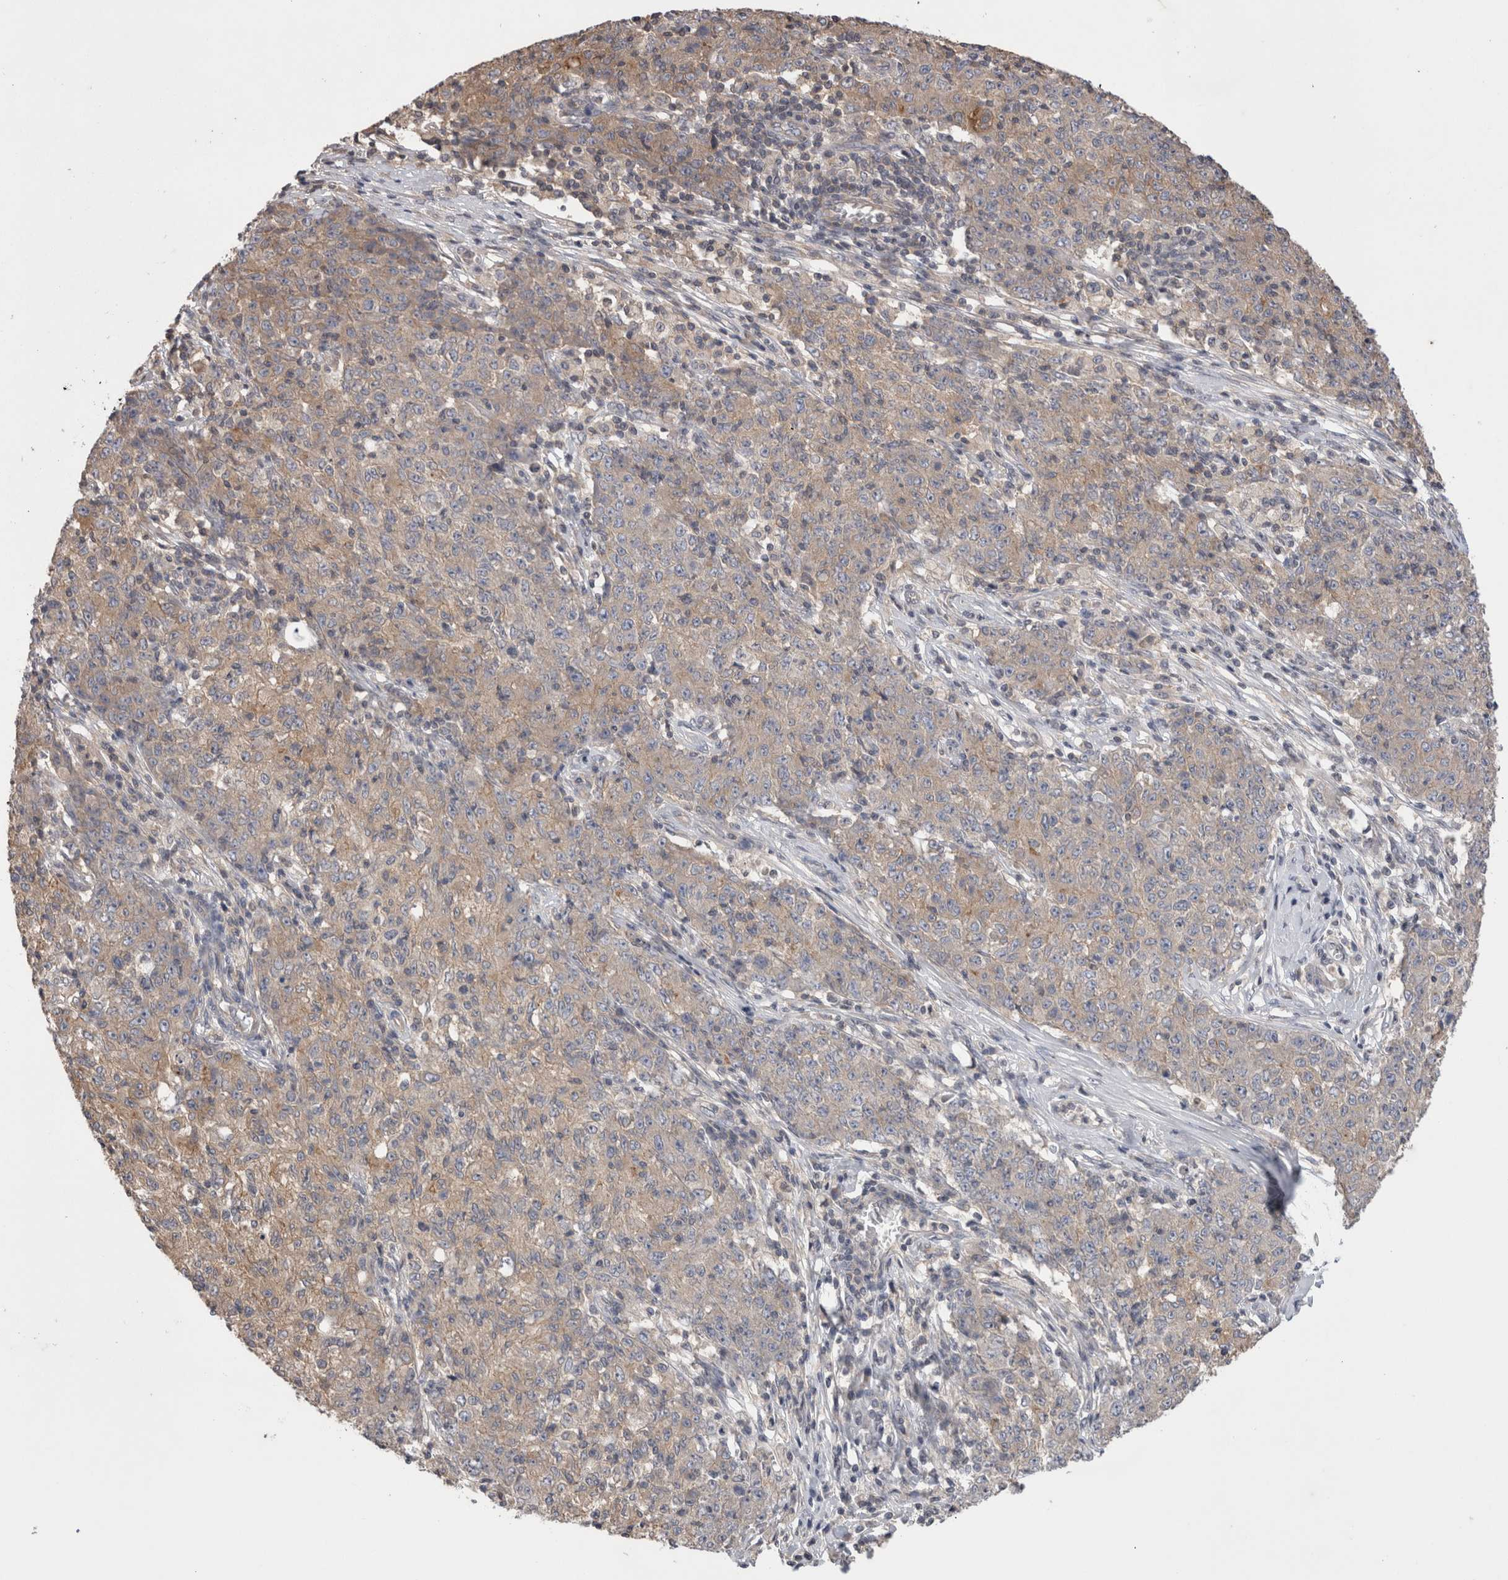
{"staining": {"intensity": "weak", "quantity": ">75%", "location": "cytoplasmic/membranous"}, "tissue": "ovarian cancer", "cell_type": "Tumor cells", "image_type": "cancer", "snomed": [{"axis": "morphology", "description": "Carcinoma, endometroid"}, {"axis": "topography", "description": "Ovary"}], "caption": "Human ovarian endometroid carcinoma stained with a protein marker exhibits weak staining in tumor cells.", "gene": "OTOR", "patient": {"sex": "female", "age": 42}}